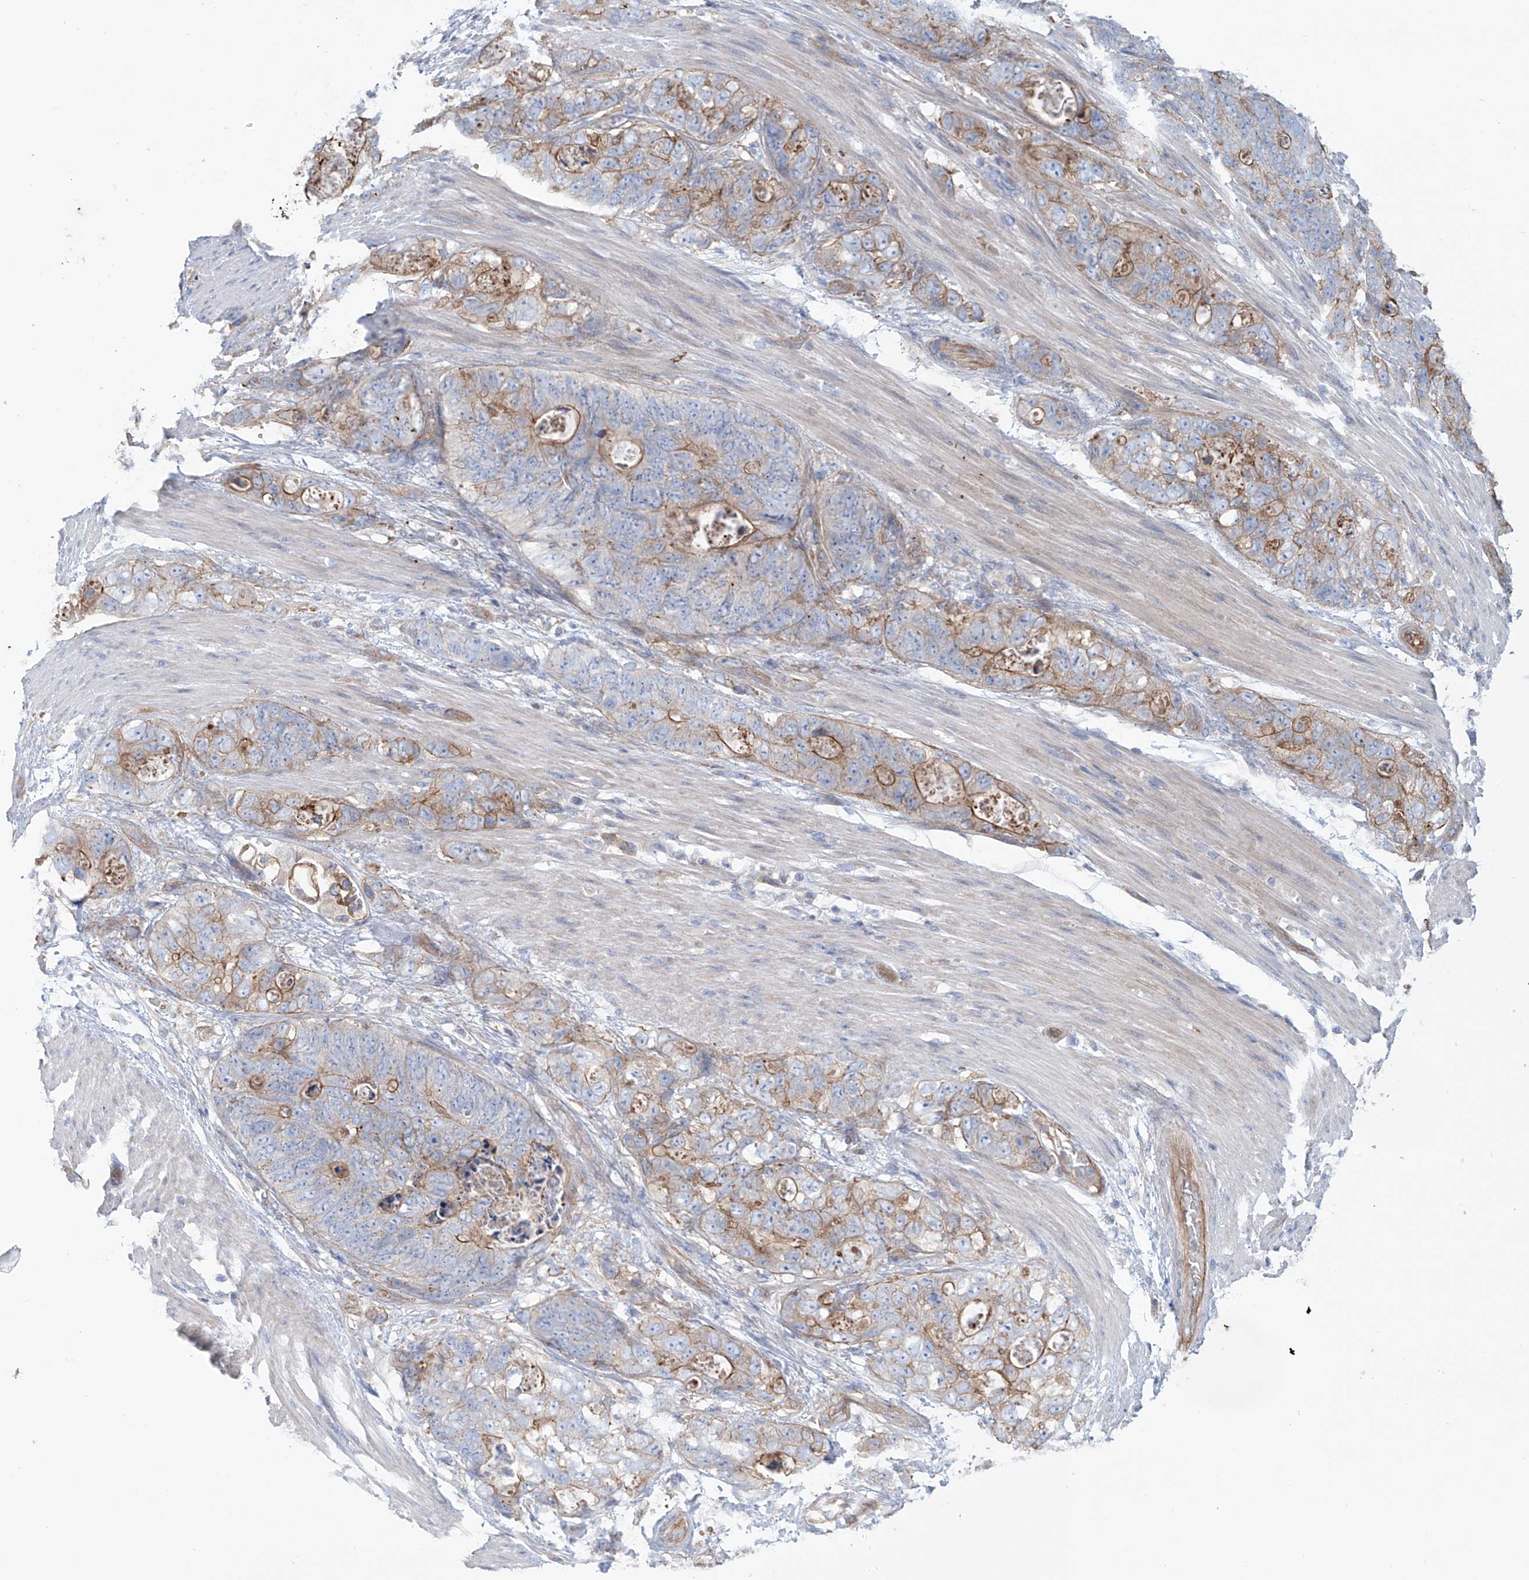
{"staining": {"intensity": "moderate", "quantity": "25%-75%", "location": "cytoplasmic/membranous"}, "tissue": "stomach cancer", "cell_type": "Tumor cells", "image_type": "cancer", "snomed": [{"axis": "morphology", "description": "Normal tissue, NOS"}, {"axis": "morphology", "description": "Adenocarcinoma, NOS"}, {"axis": "topography", "description": "Stomach"}], "caption": "A photomicrograph of human stomach adenocarcinoma stained for a protein exhibits moderate cytoplasmic/membranous brown staining in tumor cells.", "gene": "TMEM209", "patient": {"sex": "female", "age": 89}}